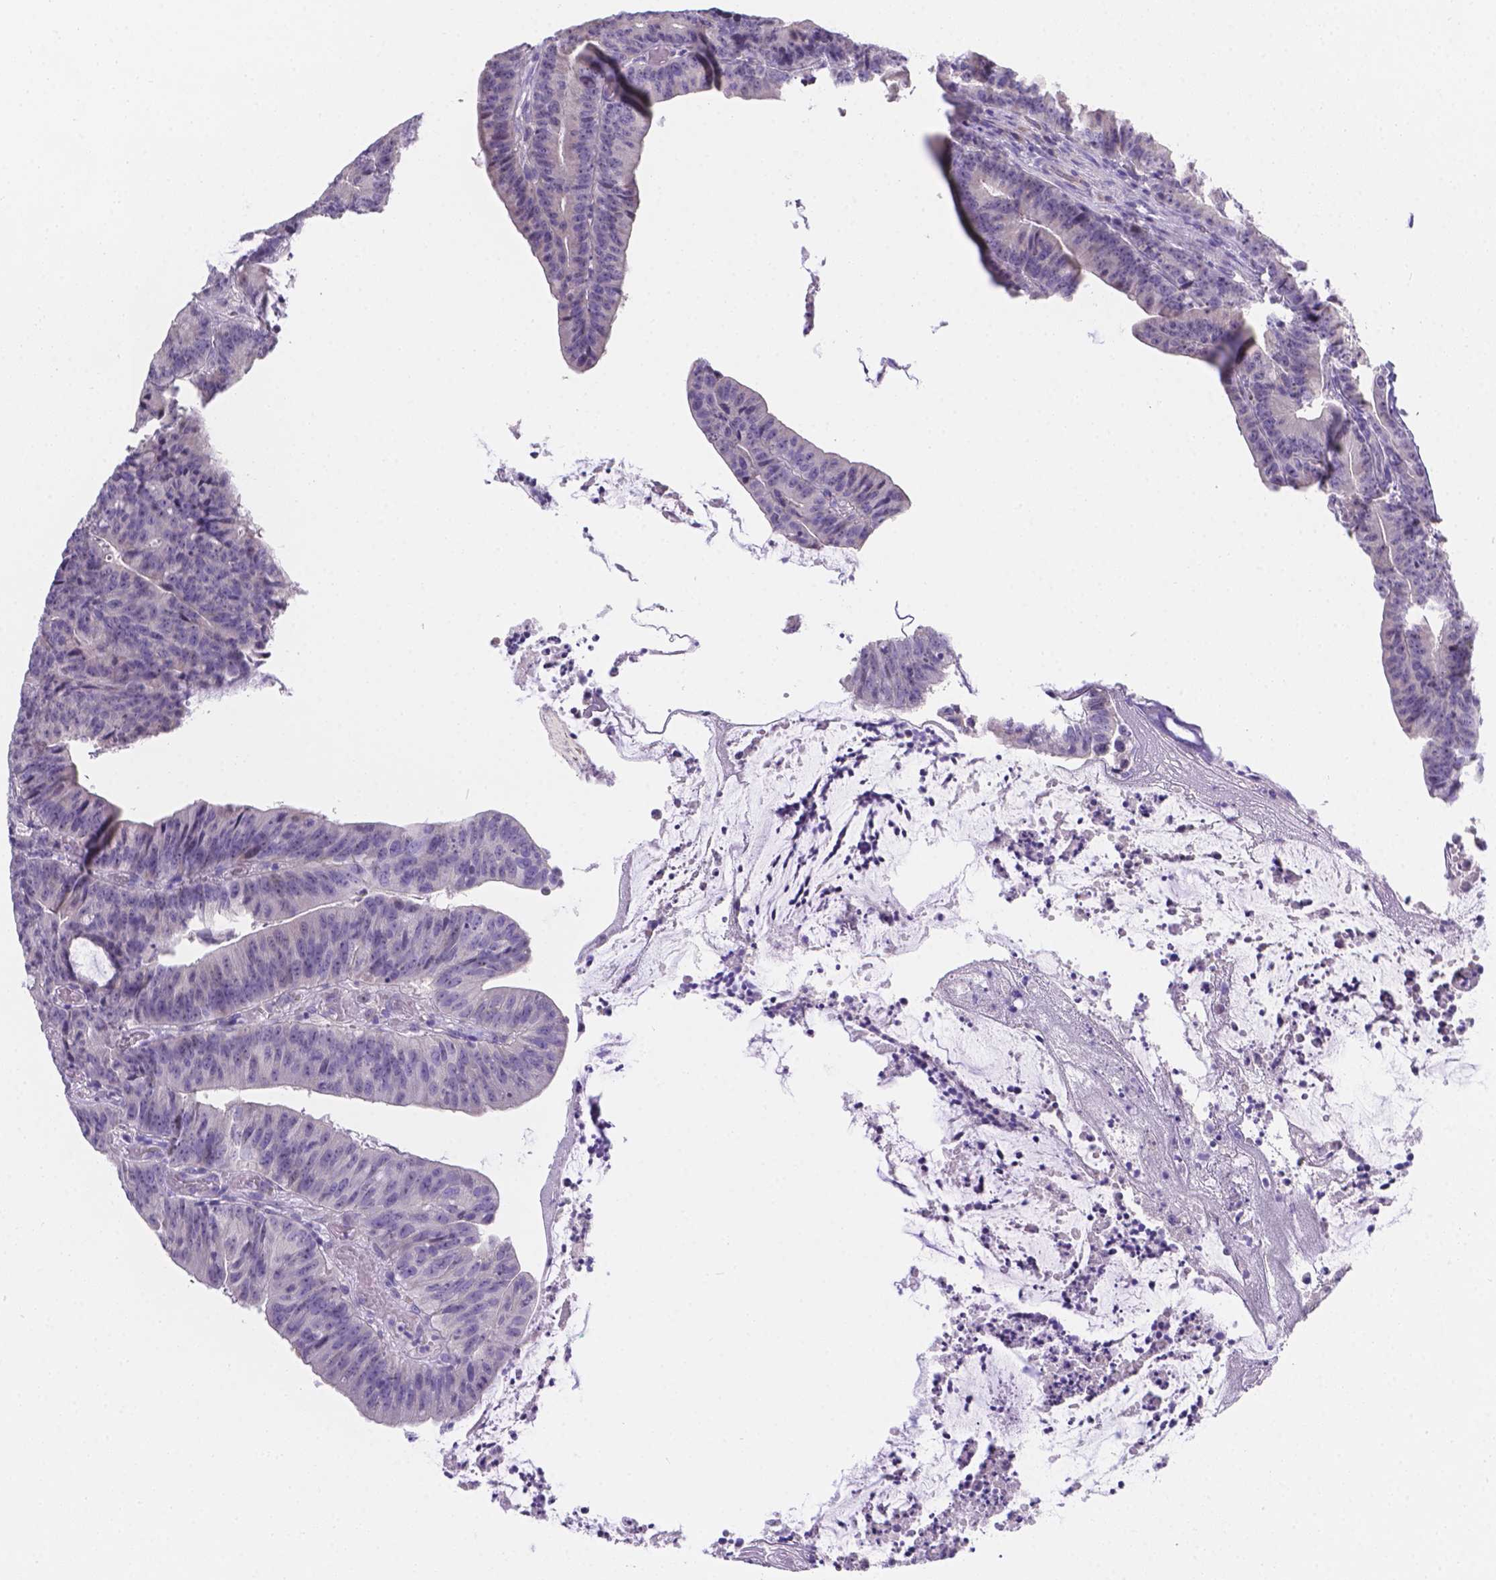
{"staining": {"intensity": "negative", "quantity": "none", "location": "none"}, "tissue": "colorectal cancer", "cell_type": "Tumor cells", "image_type": "cancer", "snomed": [{"axis": "morphology", "description": "Adenocarcinoma, NOS"}, {"axis": "topography", "description": "Colon"}], "caption": "Histopathology image shows no significant protein positivity in tumor cells of colorectal adenocarcinoma.", "gene": "CD96", "patient": {"sex": "female", "age": 78}}